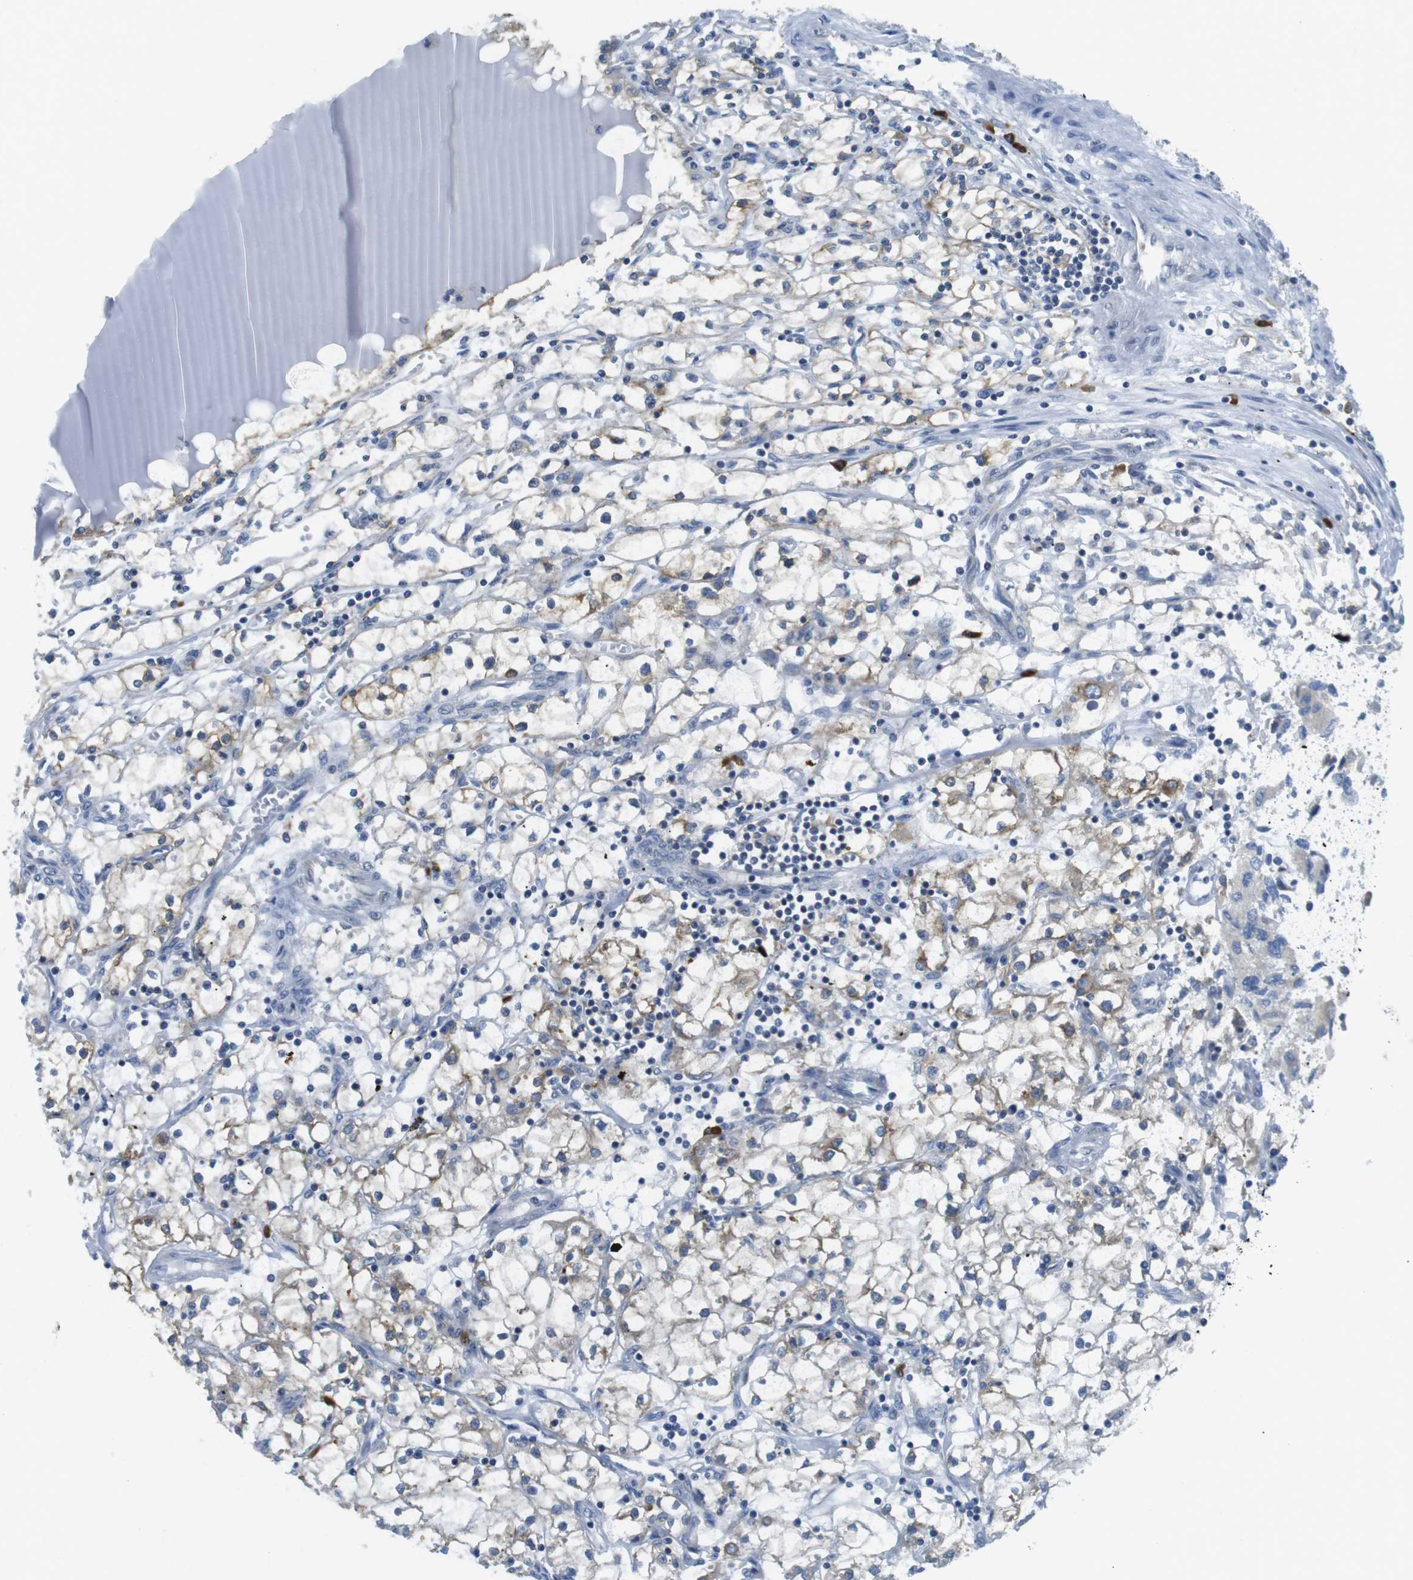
{"staining": {"intensity": "moderate", "quantity": ">75%", "location": "cytoplasmic/membranous"}, "tissue": "renal cancer", "cell_type": "Tumor cells", "image_type": "cancer", "snomed": [{"axis": "morphology", "description": "Adenocarcinoma, NOS"}, {"axis": "topography", "description": "Kidney"}], "caption": "Immunohistochemical staining of human renal adenocarcinoma reveals moderate cytoplasmic/membranous protein staining in about >75% of tumor cells.", "gene": "CLPTM1L", "patient": {"sex": "male", "age": 56}}